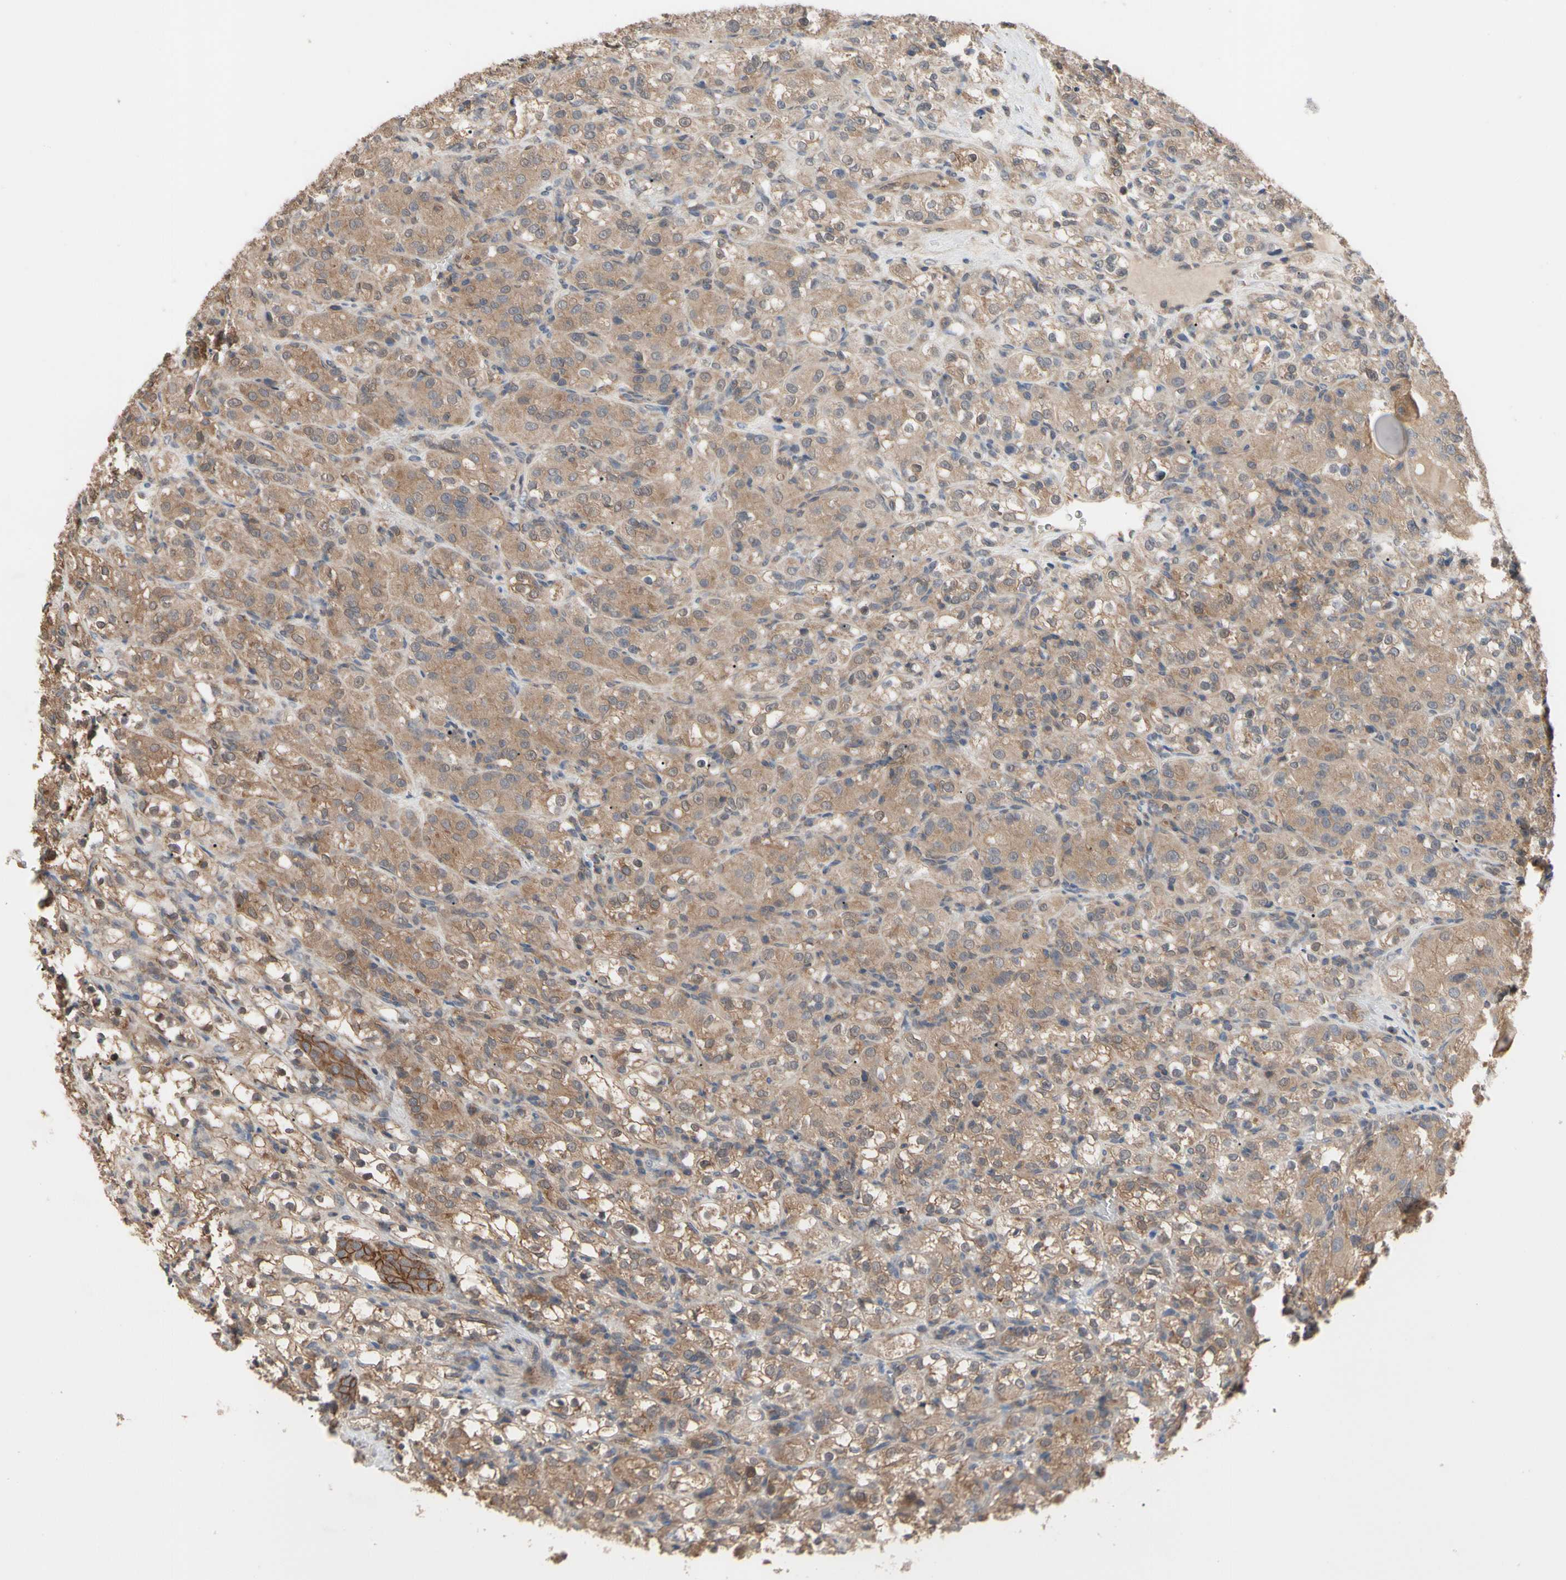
{"staining": {"intensity": "moderate", "quantity": ">75%", "location": "cytoplasmic/membranous"}, "tissue": "renal cancer", "cell_type": "Tumor cells", "image_type": "cancer", "snomed": [{"axis": "morphology", "description": "Normal tissue, NOS"}, {"axis": "morphology", "description": "Adenocarcinoma, NOS"}, {"axis": "topography", "description": "Kidney"}], "caption": "There is medium levels of moderate cytoplasmic/membranous positivity in tumor cells of adenocarcinoma (renal), as demonstrated by immunohistochemical staining (brown color).", "gene": "DPP8", "patient": {"sex": "male", "age": 61}}